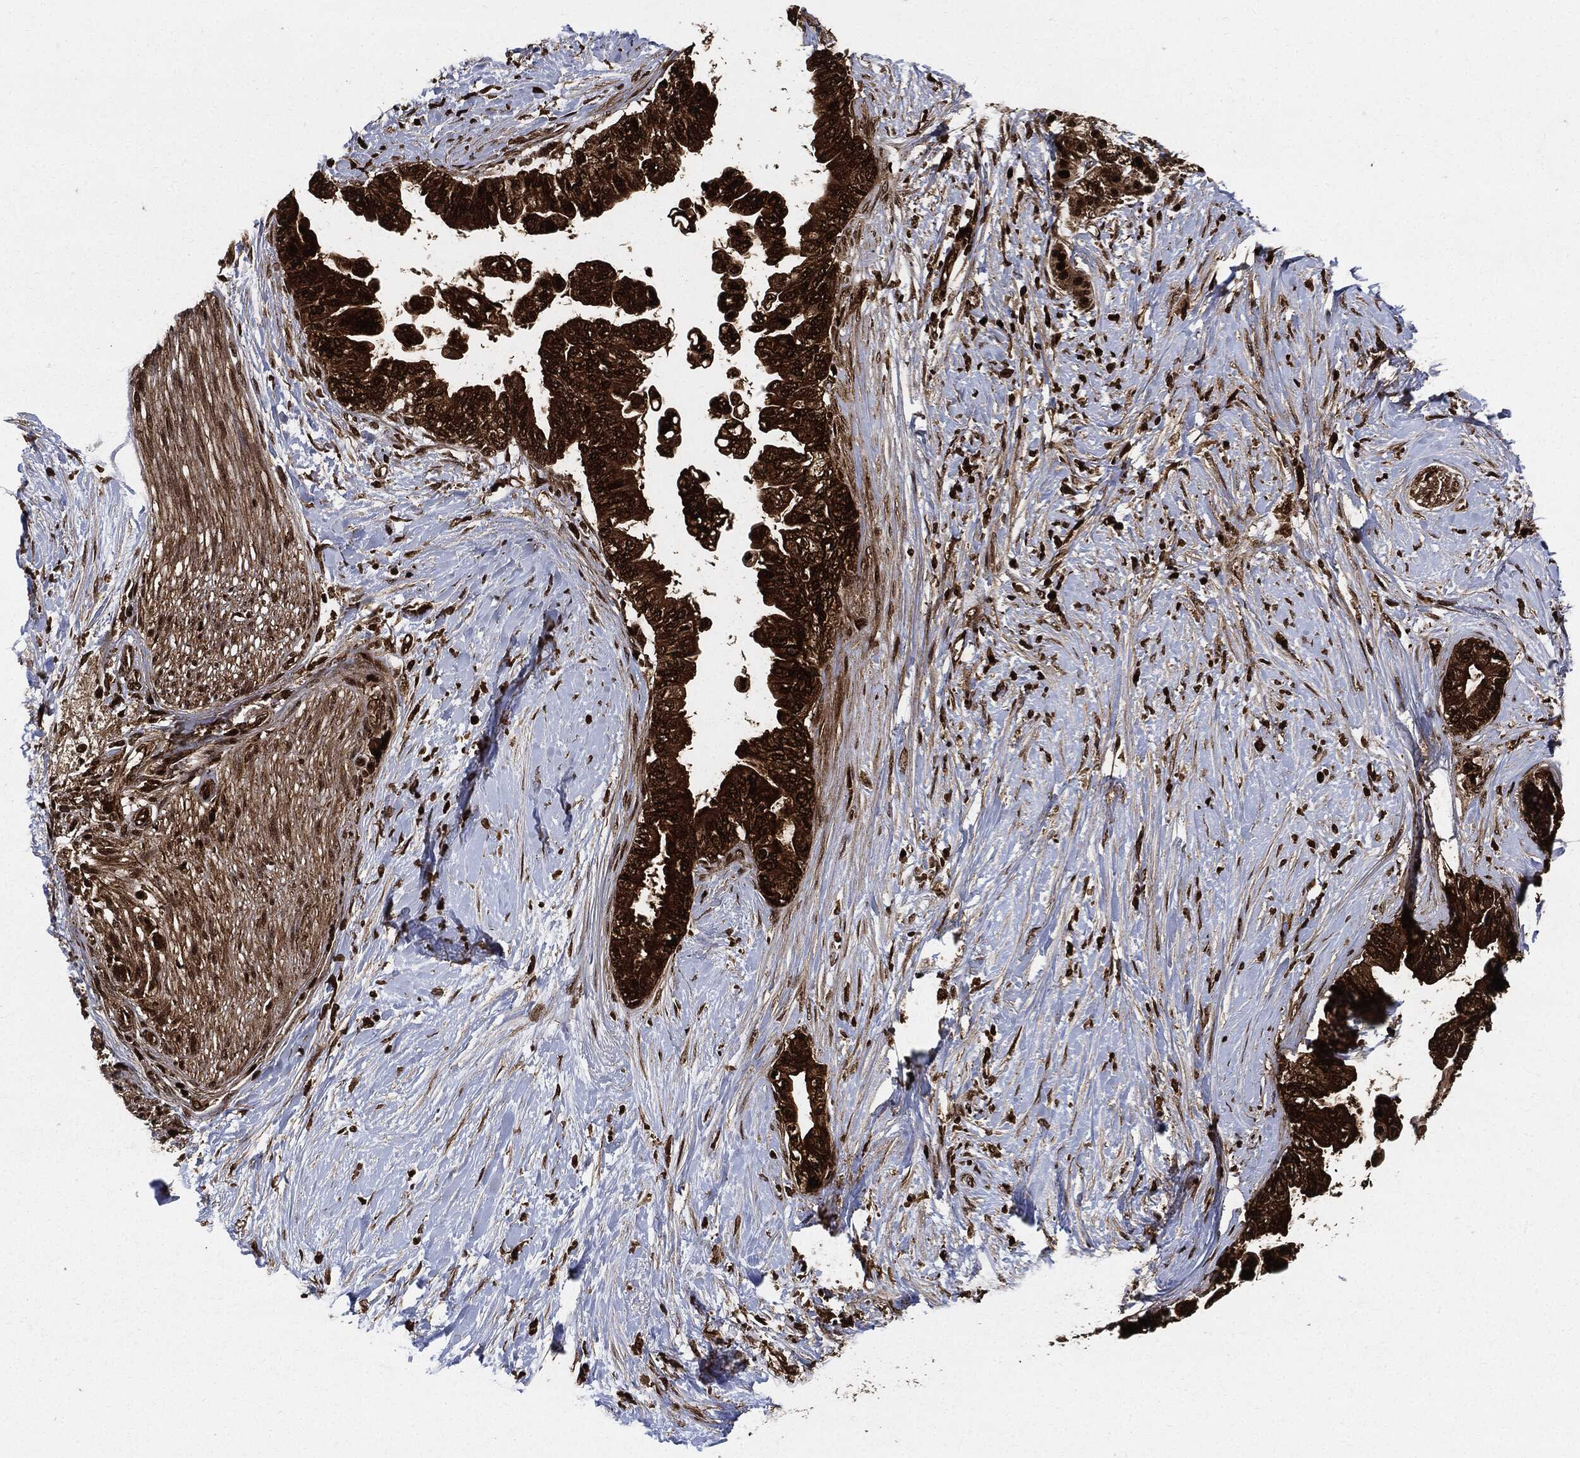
{"staining": {"intensity": "strong", "quantity": ">75%", "location": "cytoplasmic/membranous"}, "tissue": "pancreatic cancer", "cell_type": "Tumor cells", "image_type": "cancer", "snomed": [{"axis": "morphology", "description": "Normal tissue, NOS"}, {"axis": "morphology", "description": "Adenocarcinoma, NOS"}, {"axis": "topography", "description": "Pancreas"}, {"axis": "topography", "description": "Duodenum"}], "caption": "This is a micrograph of immunohistochemistry (IHC) staining of pancreatic cancer (adenocarcinoma), which shows strong staining in the cytoplasmic/membranous of tumor cells.", "gene": "YWHAB", "patient": {"sex": "female", "age": 60}}